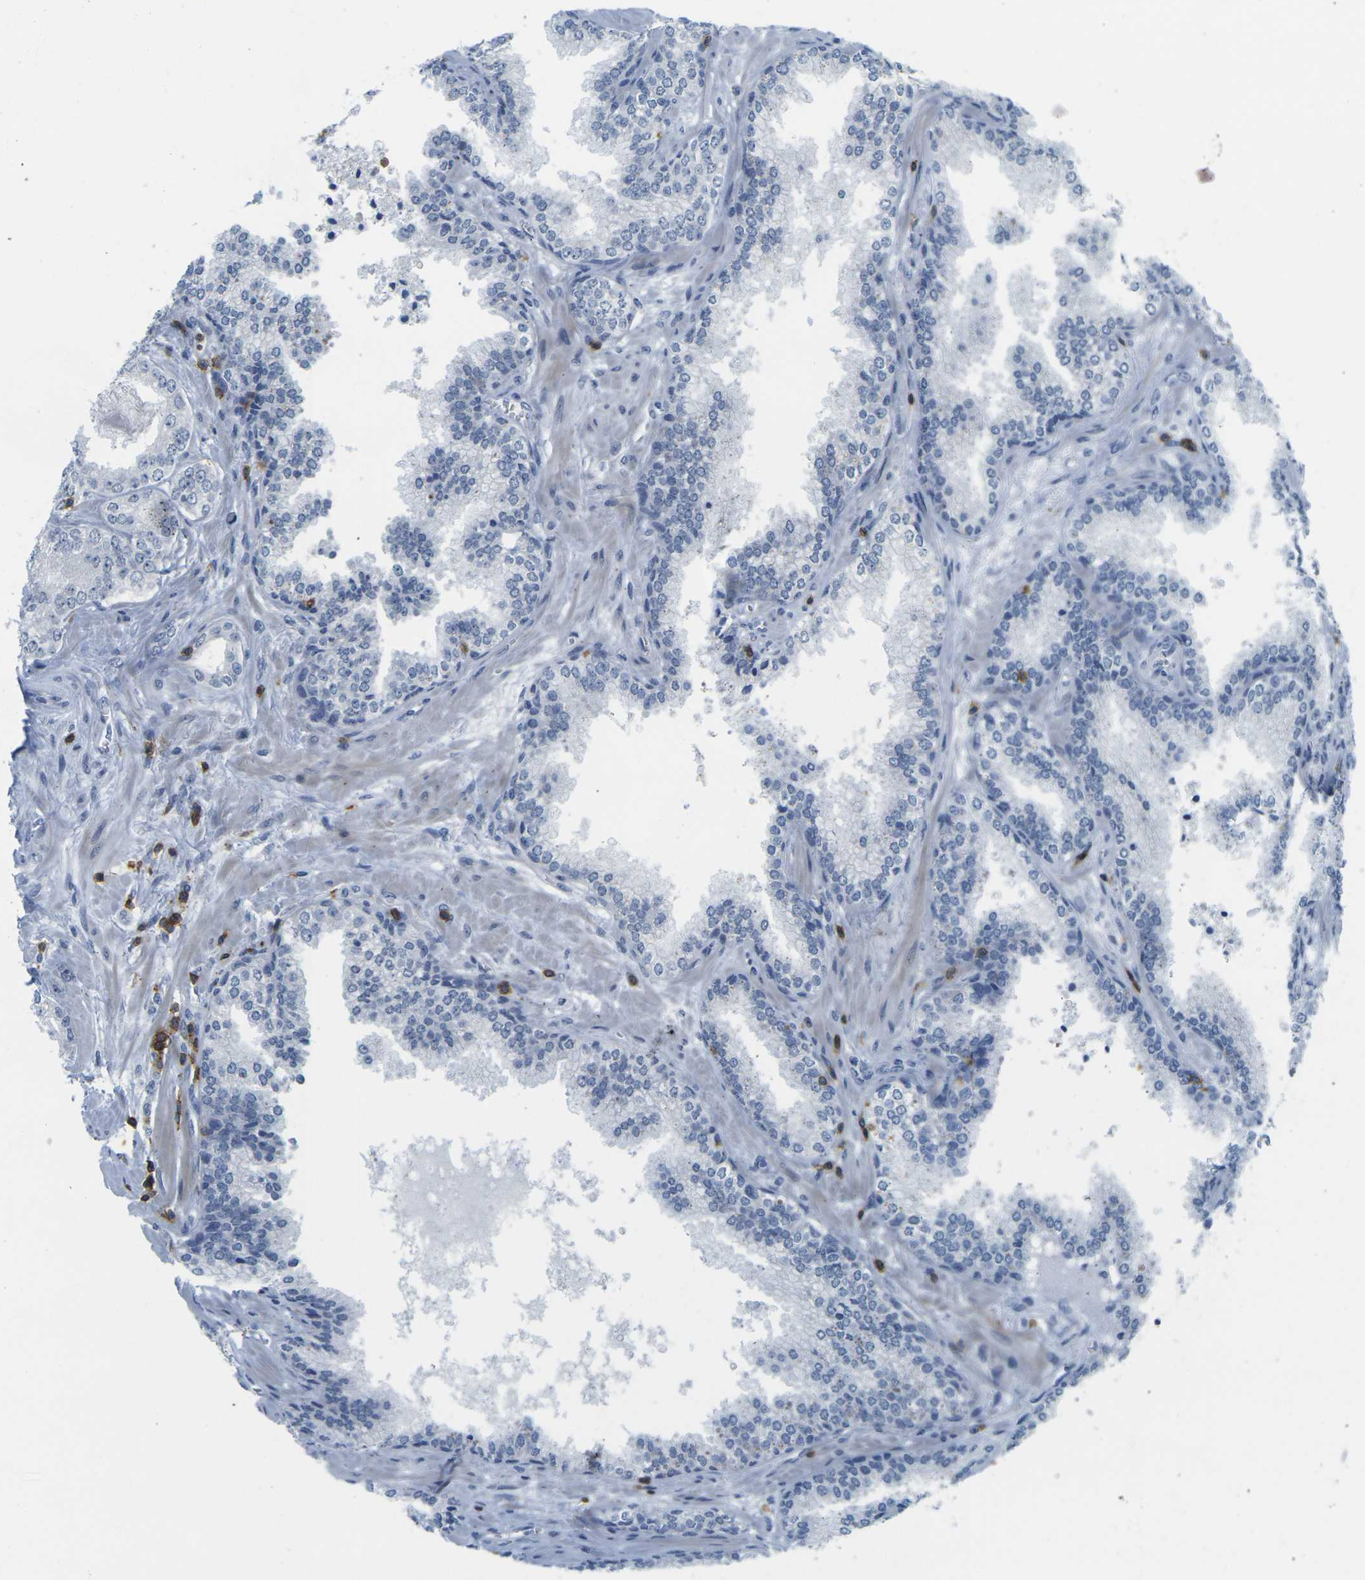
{"staining": {"intensity": "negative", "quantity": "none", "location": "none"}, "tissue": "prostate cancer", "cell_type": "Tumor cells", "image_type": "cancer", "snomed": [{"axis": "morphology", "description": "Adenocarcinoma, Low grade"}, {"axis": "topography", "description": "Prostate"}], "caption": "Adenocarcinoma (low-grade) (prostate) stained for a protein using immunohistochemistry reveals no expression tumor cells.", "gene": "CD3D", "patient": {"sex": "male", "age": 60}}